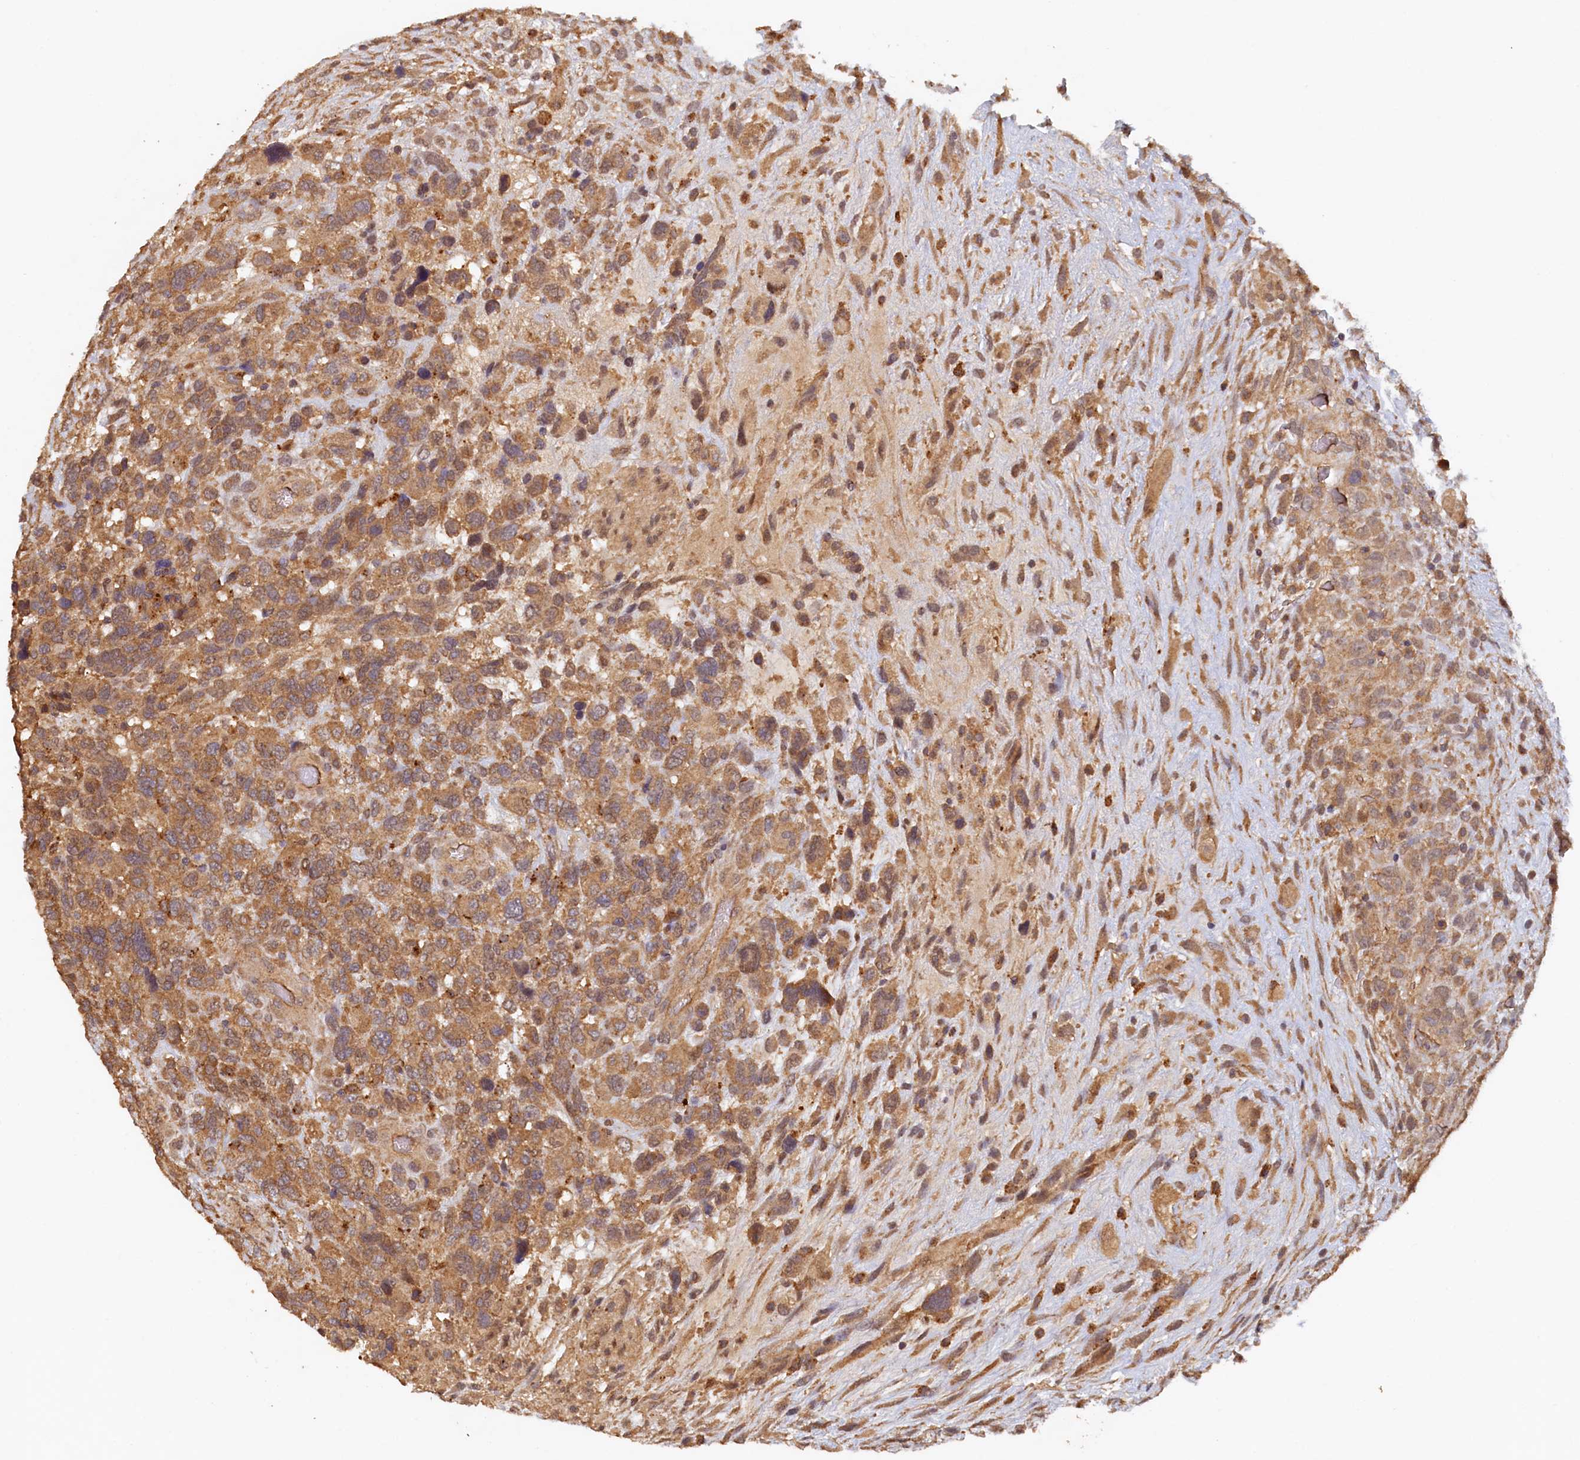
{"staining": {"intensity": "moderate", "quantity": ">75%", "location": "cytoplasmic/membranous"}, "tissue": "glioma", "cell_type": "Tumor cells", "image_type": "cancer", "snomed": [{"axis": "morphology", "description": "Glioma, malignant, High grade"}, {"axis": "topography", "description": "Brain"}], "caption": "This photomicrograph shows glioma stained with IHC to label a protein in brown. The cytoplasmic/membranous of tumor cells show moderate positivity for the protein. Nuclei are counter-stained blue.", "gene": "UBL7", "patient": {"sex": "male", "age": 61}}